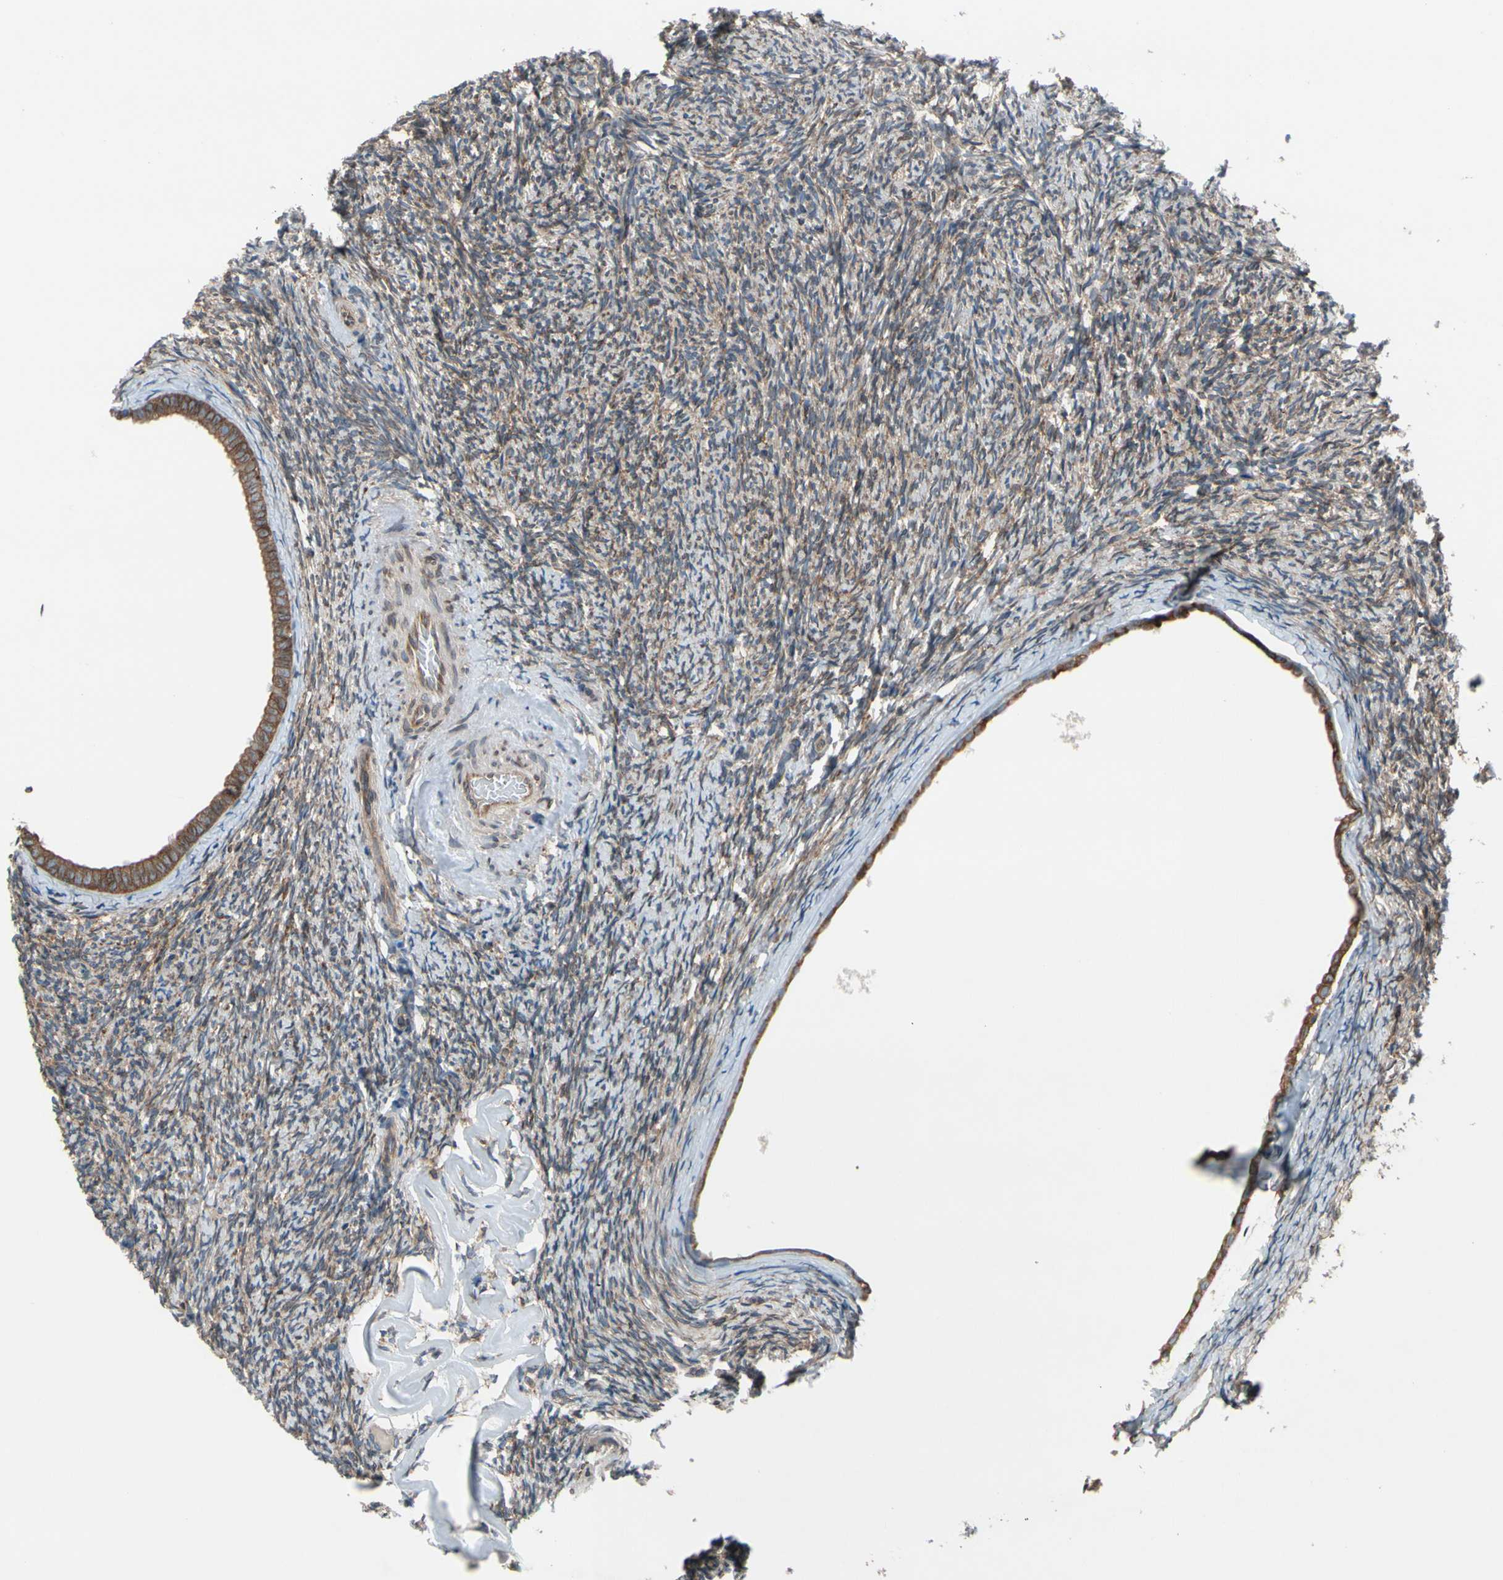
{"staining": {"intensity": "moderate", "quantity": ">75%", "location": "cytoplasmic/membranous"}, "tissue": "ovary", "cell_type": "Ovarian stroma cells", "image_type": "normal", "snomed": [{"axis": "morphology", "description": "Normal tissue, NOS"}, {"axis": "topography", "description": "Ovary"}], "caption": "Protein expression analysis of normal human ovary reveals moderate cytoplasmic/membranous staining in about >75% of ovarian stroma cells.", "gene": "CLCC1", "patient": {"sex": "female", "age": 60}}